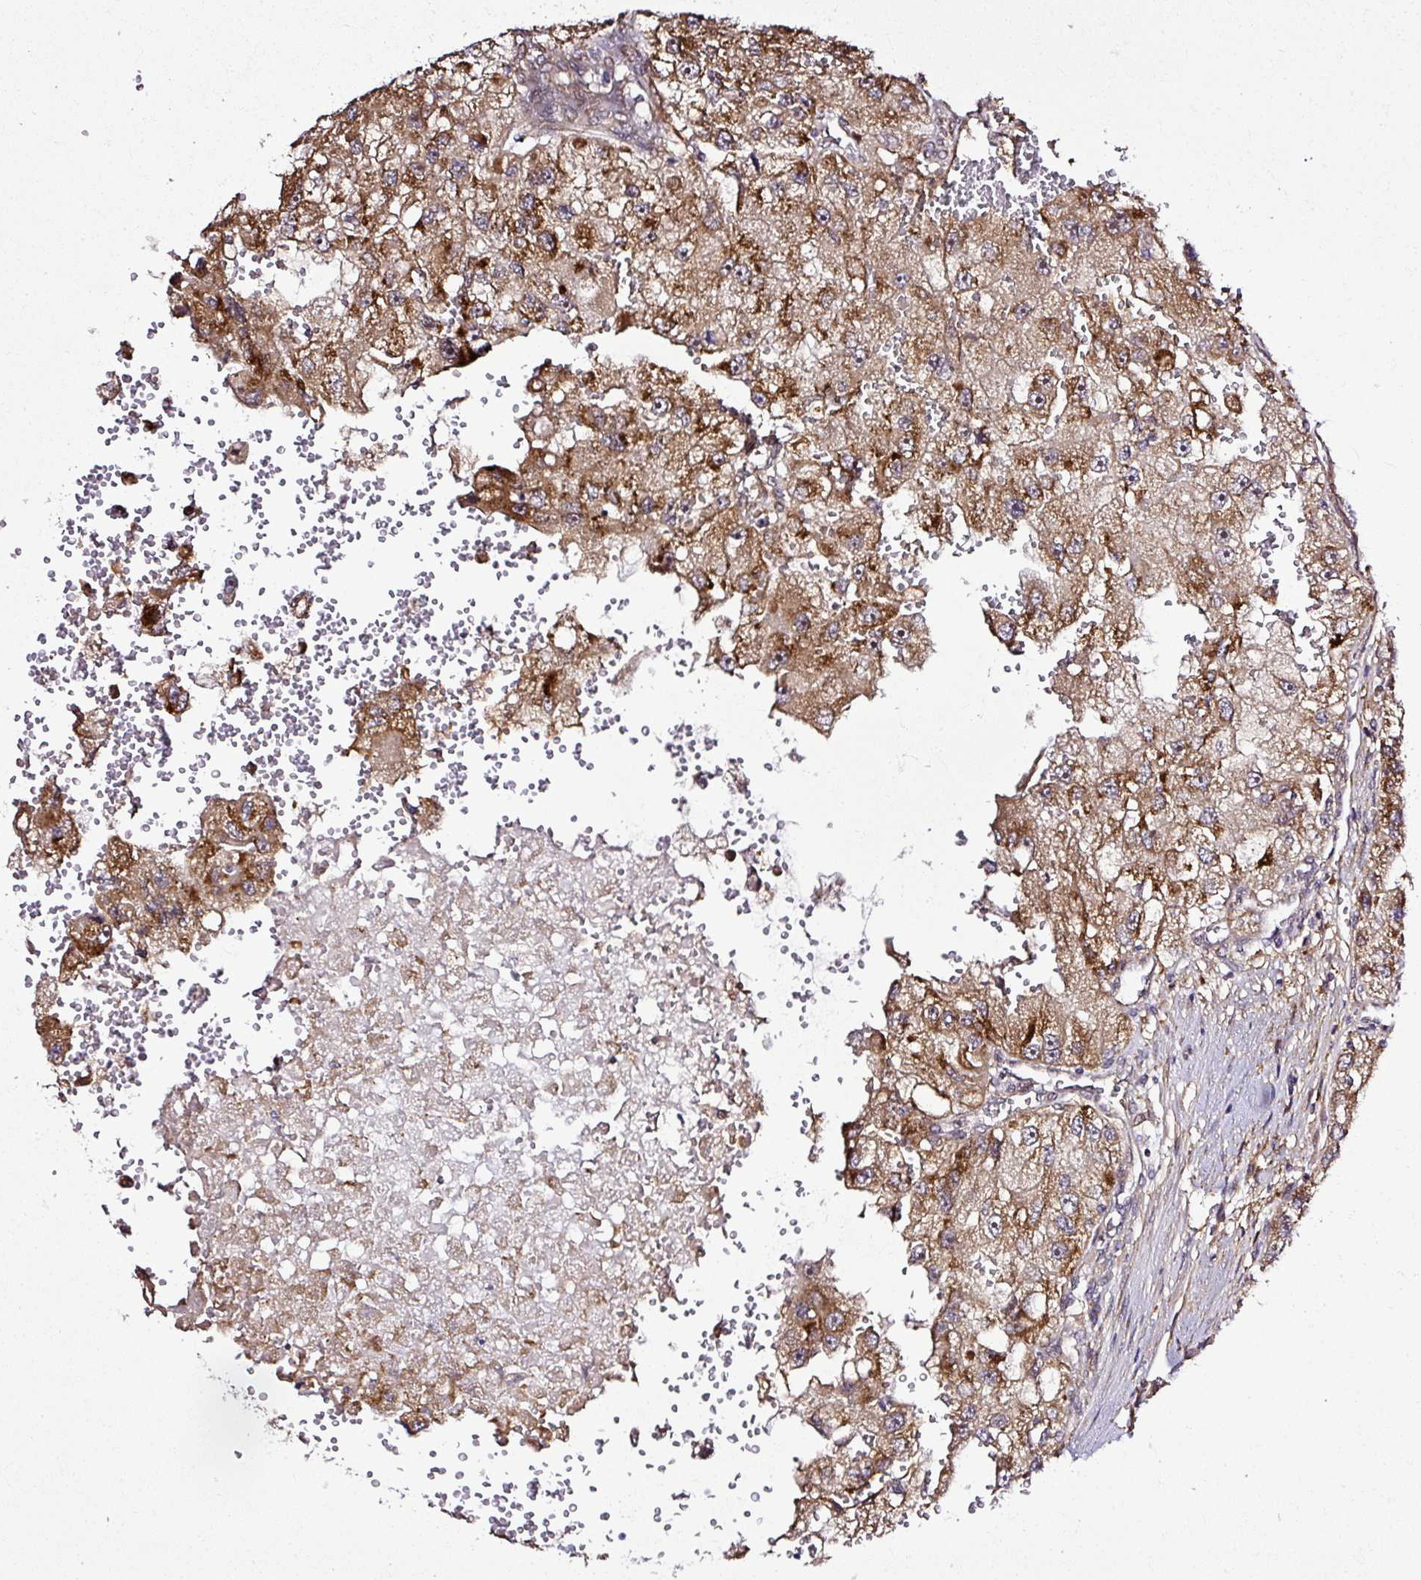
{"staining": {"intensity": "moderate", "quantity": ">75%", "location": "cytoplasmic/membranous"}, "tissue": "renal cancer", "cell_type": "Tumor cells", "image_type": "cancer", "snomed": [{"axis": "morphology", "description": "Adenocarcinoma, NOS"}, {"axis": "topography", "description": "Kidney"}], "caption": "There is medium levels of moderate cytoplasmic/membranous positivity in tumor cells of renal cancer (adenocarcinoma), as demonstrated by immunohistochemical staining (brown color).", "gene": "FAM153A", "patient": {"sex": "male", "age": 63}}